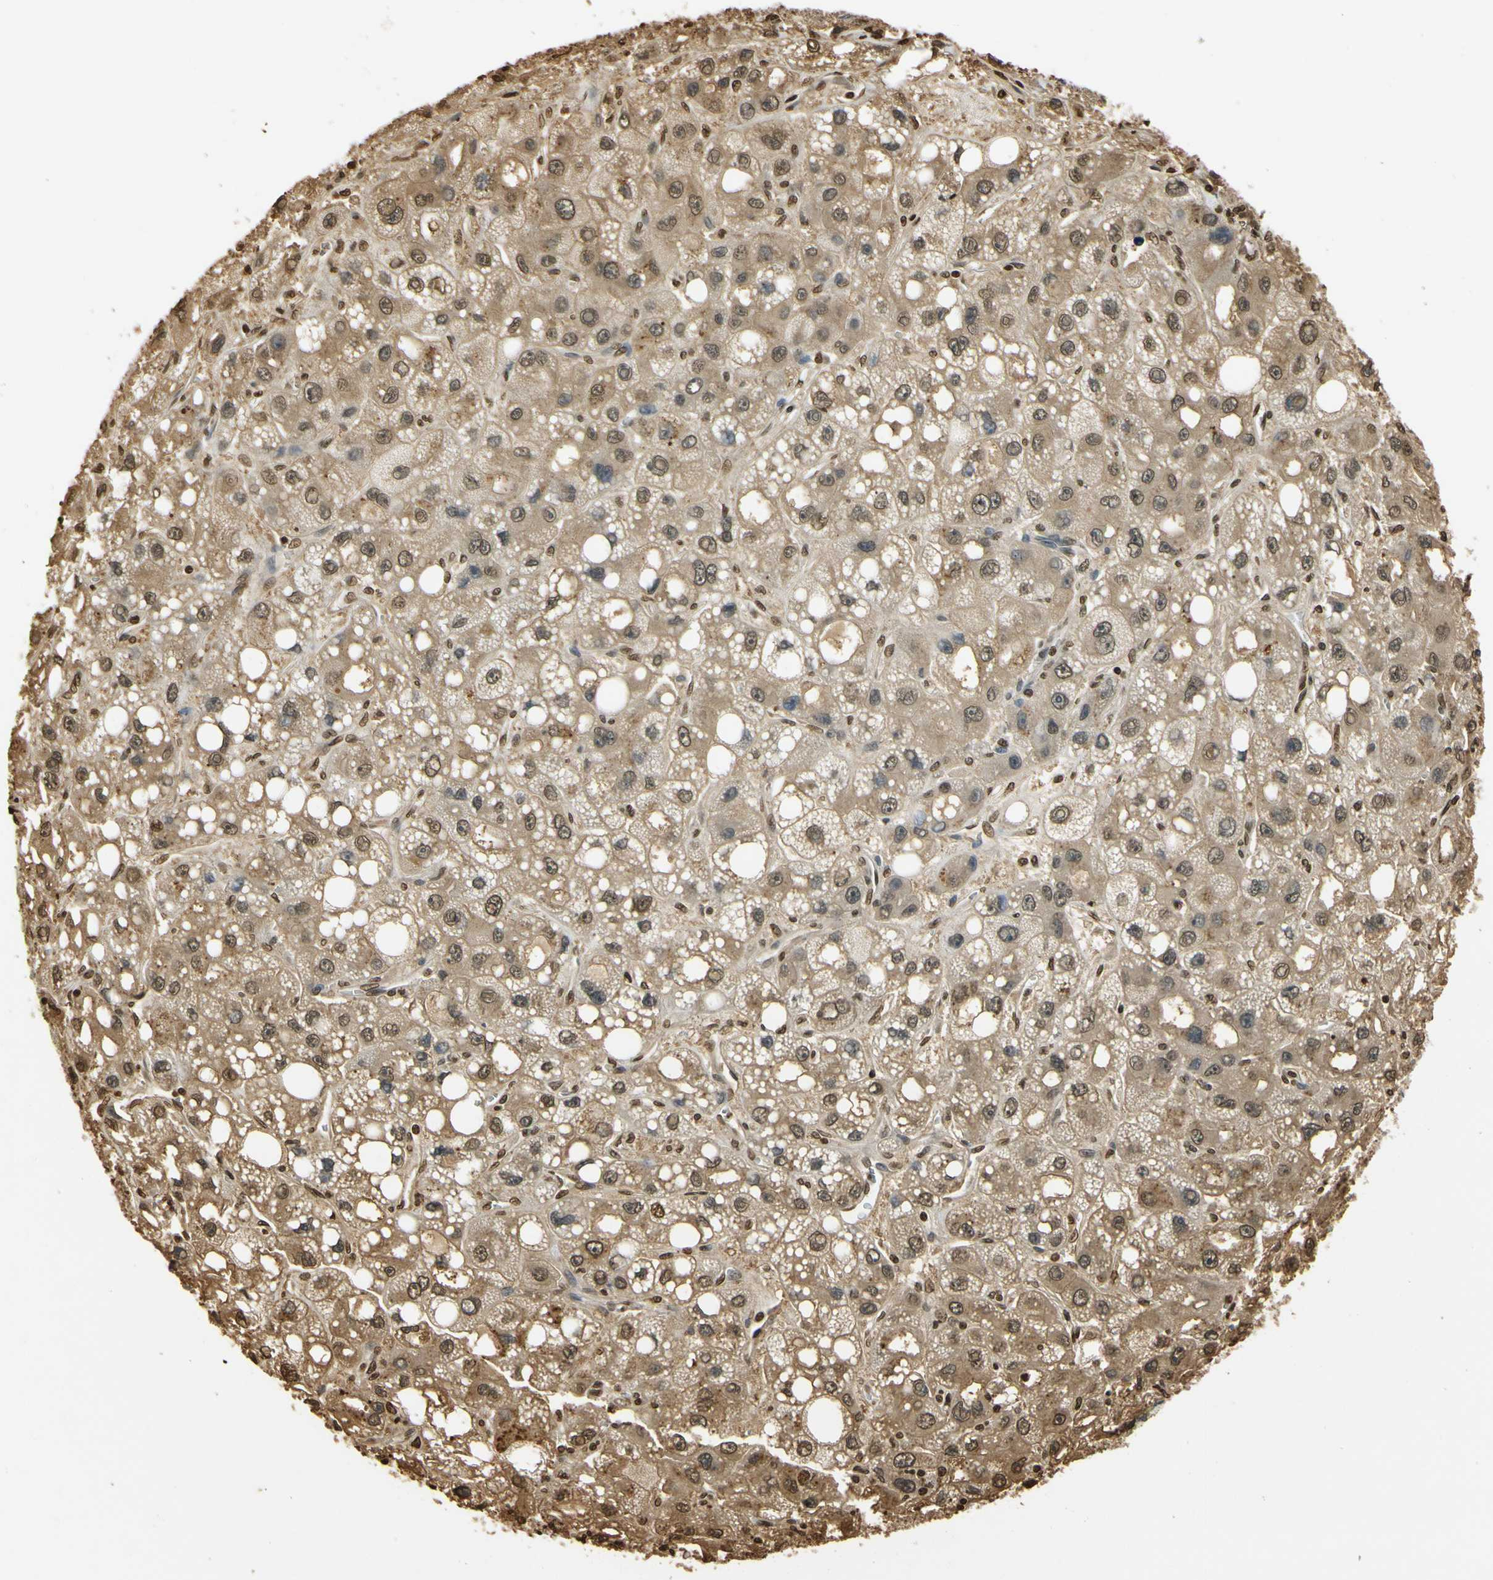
{"staining": {"intensity": "moderate", "quantity": ">75%", "location": "cytoplasmic/membranous,nuclear"}, "tissue": "liver cancer", "cell_type": "Tumor cells", "image_type": "cancer", "snomed": [{"axis": "morphology", "description": "Carcinoma, Hepatocellular, NOS"}, {"axis": "topography", "description": "Liver"}], "caption": "An image showing moderate cytoplasmic/membranous and nuclear expression in about >75% of tumor cells in liver cancer (hepatocellular carcinoma), as visualized by brown immunohistochemical staining.", "gene": "SOD1", "patient": {"sex": "male", "age": 55}}